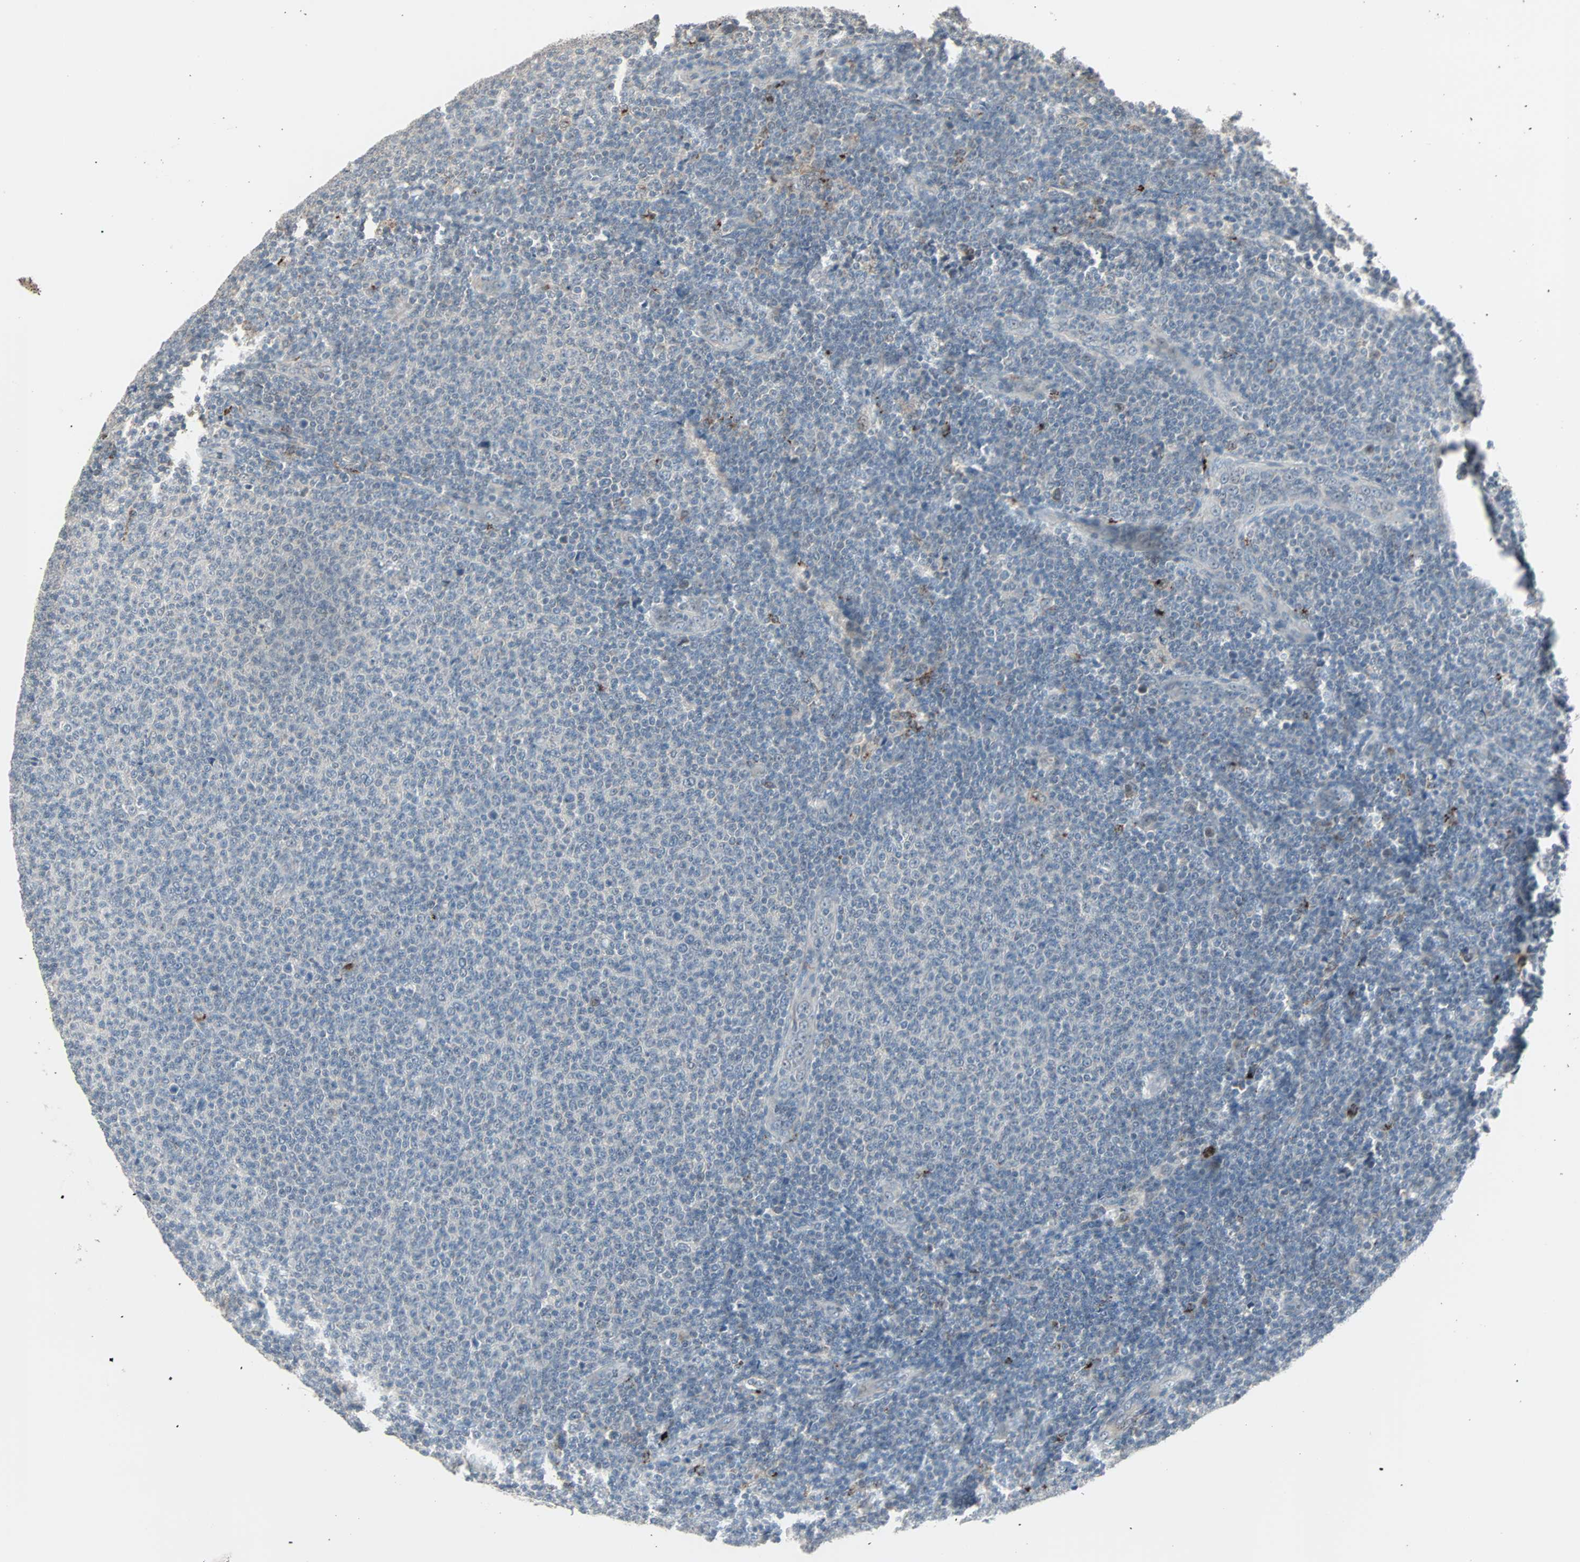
{"staining": {"intensity": "weak", "quantity": "<25%", "location": "cytoplasmic/membranous"}, "tissue": "lymphoma", "cell_type": "Tumor cells", "image_type": "cancer", "snomed": [{"axis": "morphology", "description": "Malignant lymphoma, non-Hodgkin's type, Low grade"}, {"axis": "topography", "description": "Lymph node"}], "caption": "High magnification brightfield microscopy of malignant lymphoma, non-Hodgkin's type (low-grade) stained with DAB (brown) and counterstained with hematoxylin (blue): tumor cells show no significant positivity. Nuclei are stained in blue.", "gene": "KDM4A", "patient": {"sex": "male", "age": 66}}